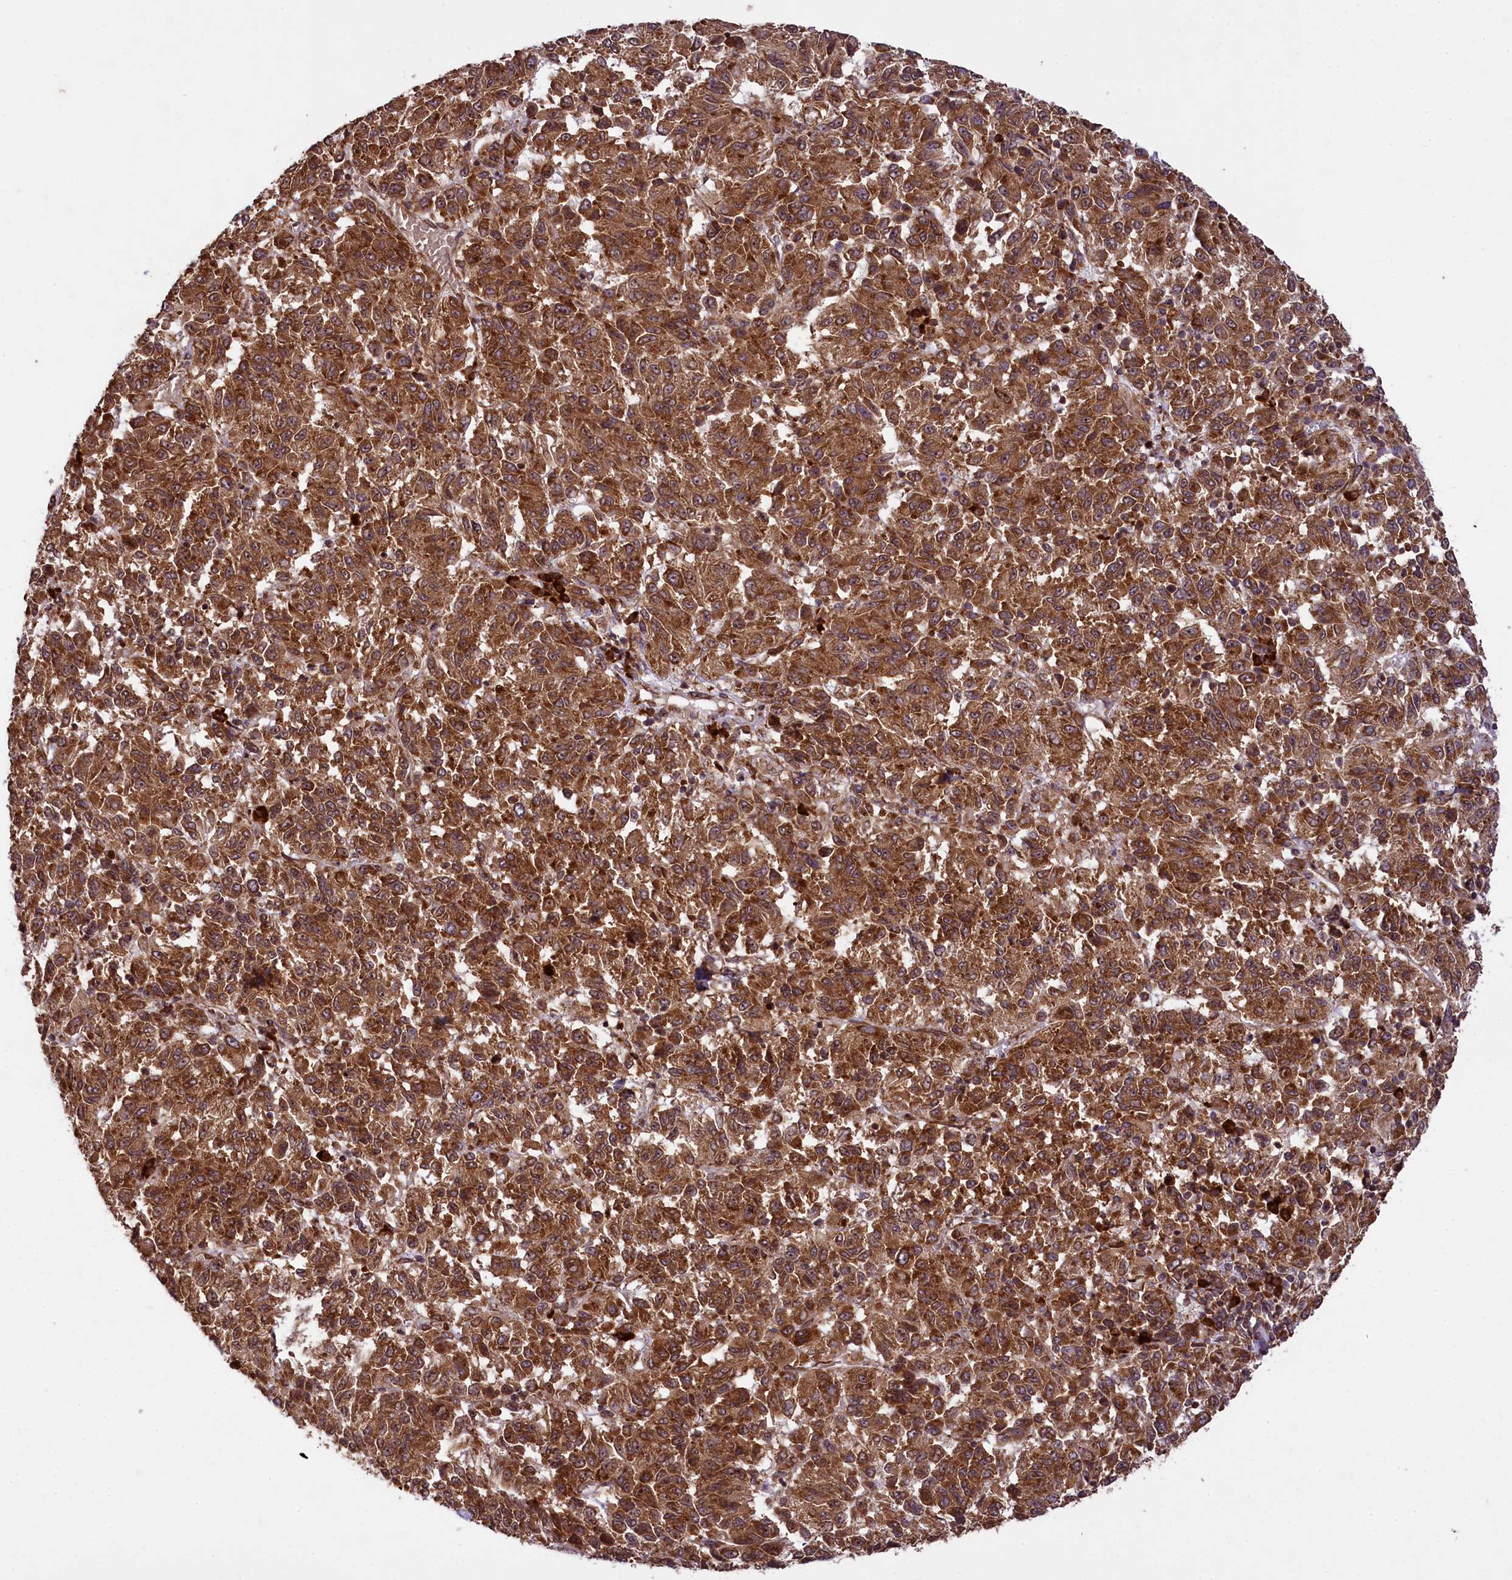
{"staining": {"intensity": "moderate", "quantity": ">75%", "location": "cytoplasmic/membranous"}, "tissue": "melanoma", "cell_type": "Tumor cells", "image_type": "cancer", "snomed": [{"axis": "morphology", "description": "Malignant melanoma, Metastatic site"}, {"axis": "topography", "description": "Lung"}], "caption": "A brown stain shows moderate cytoplasmic/membranous staining of a protein in human malignant melanoma (metastatic site) tumor cells.", "gene": "LARP4", "patient": {"sex": "male", "age": 64}}